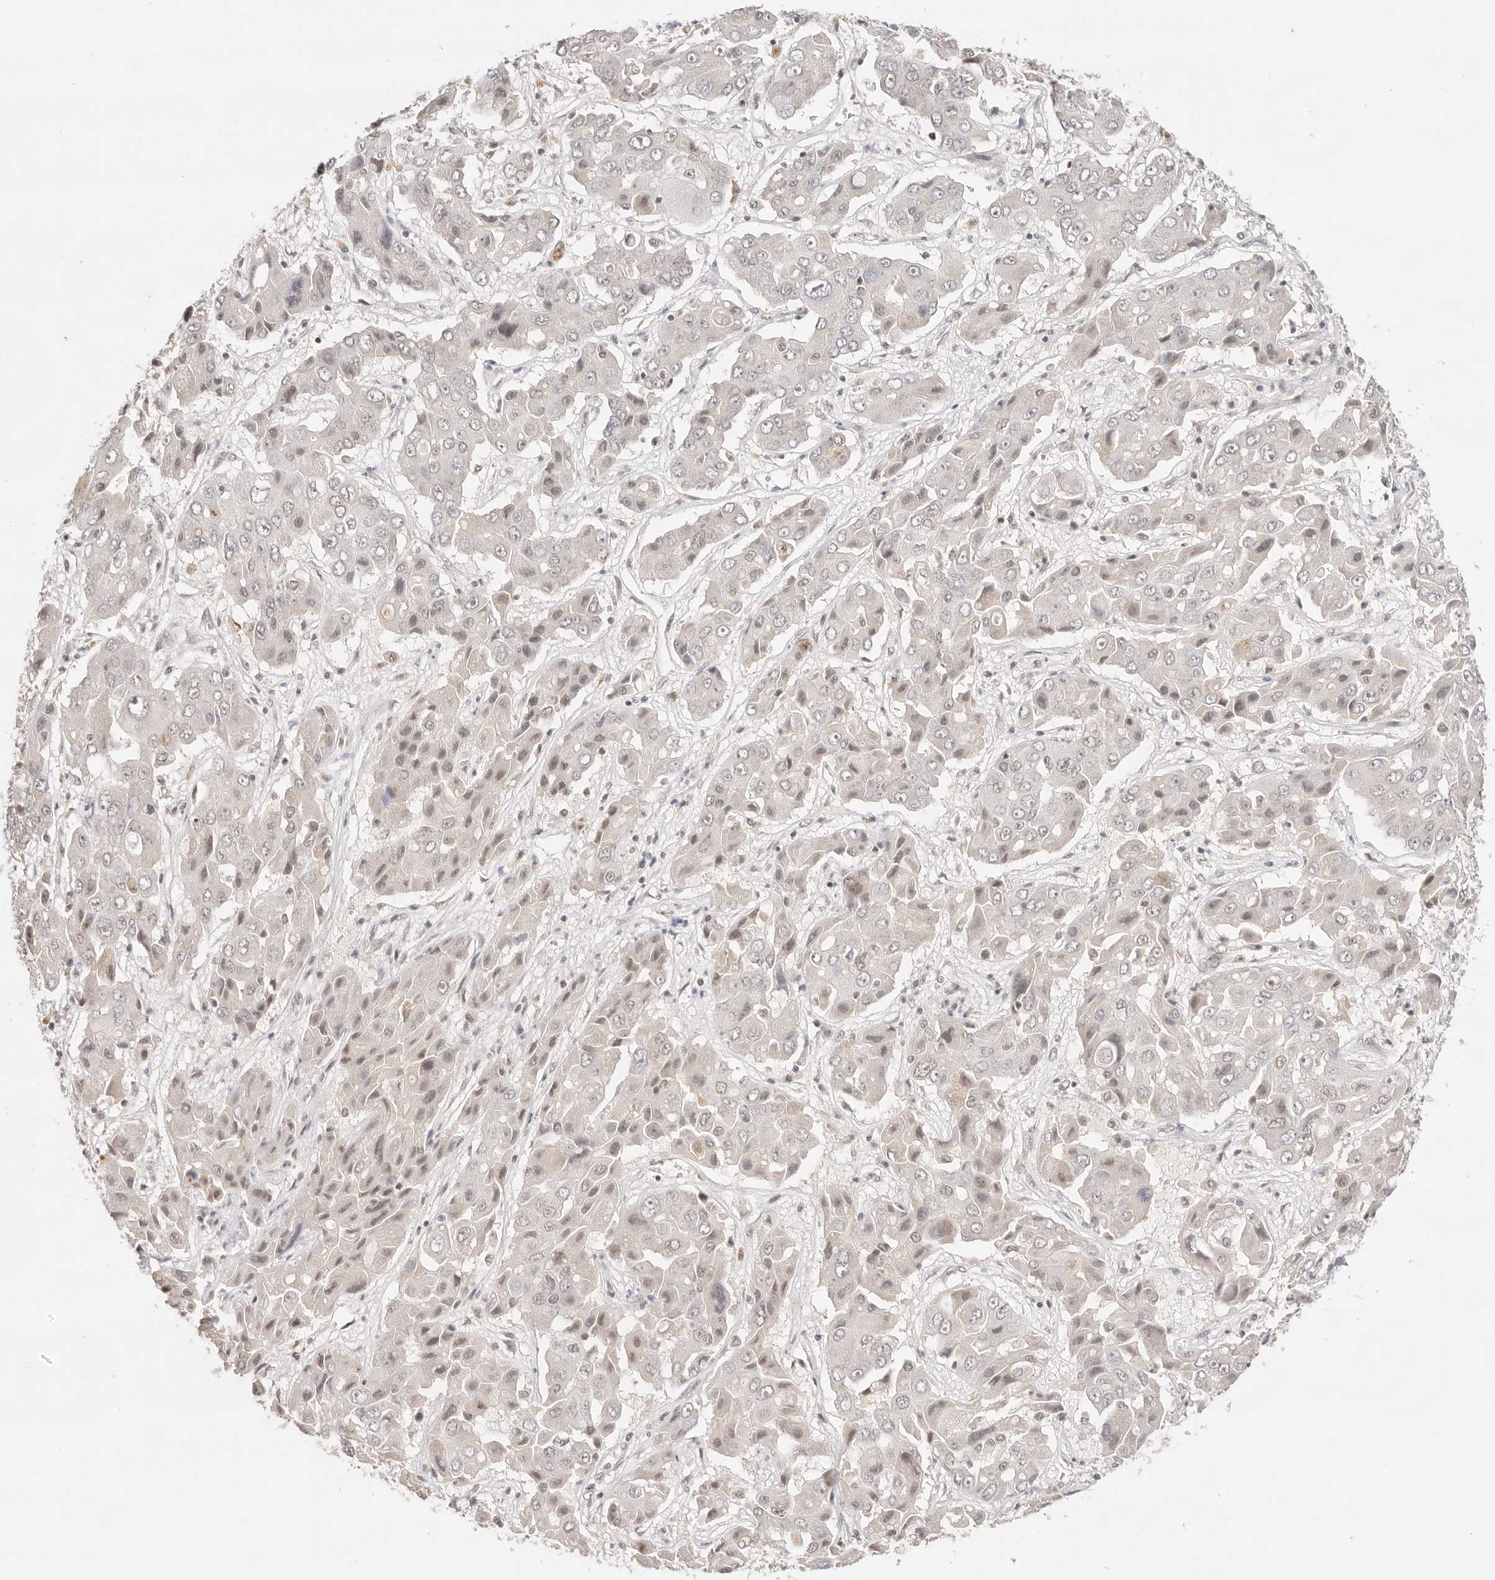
{"staining": {"intensity": "weak", "quantity": ">75%", "location": "nuclear"}, "tissue": "liver cancer", "cell_type": "Tumor cells", "image_type": "cancer", "snomed": [{"axis": "morphology", "description": "Cholangiocarcinoma"}, {"axis": "topography", "description": "Liver"}], "caption": "High-power microscopy captured an immunohistochemistry micrograph of cholangiocarcinoma (liver), revealing weak nuclear expression in about >75% of tumor cells.", "gene": "RFC3", "patient": {"sex": "male", "age": 67}}